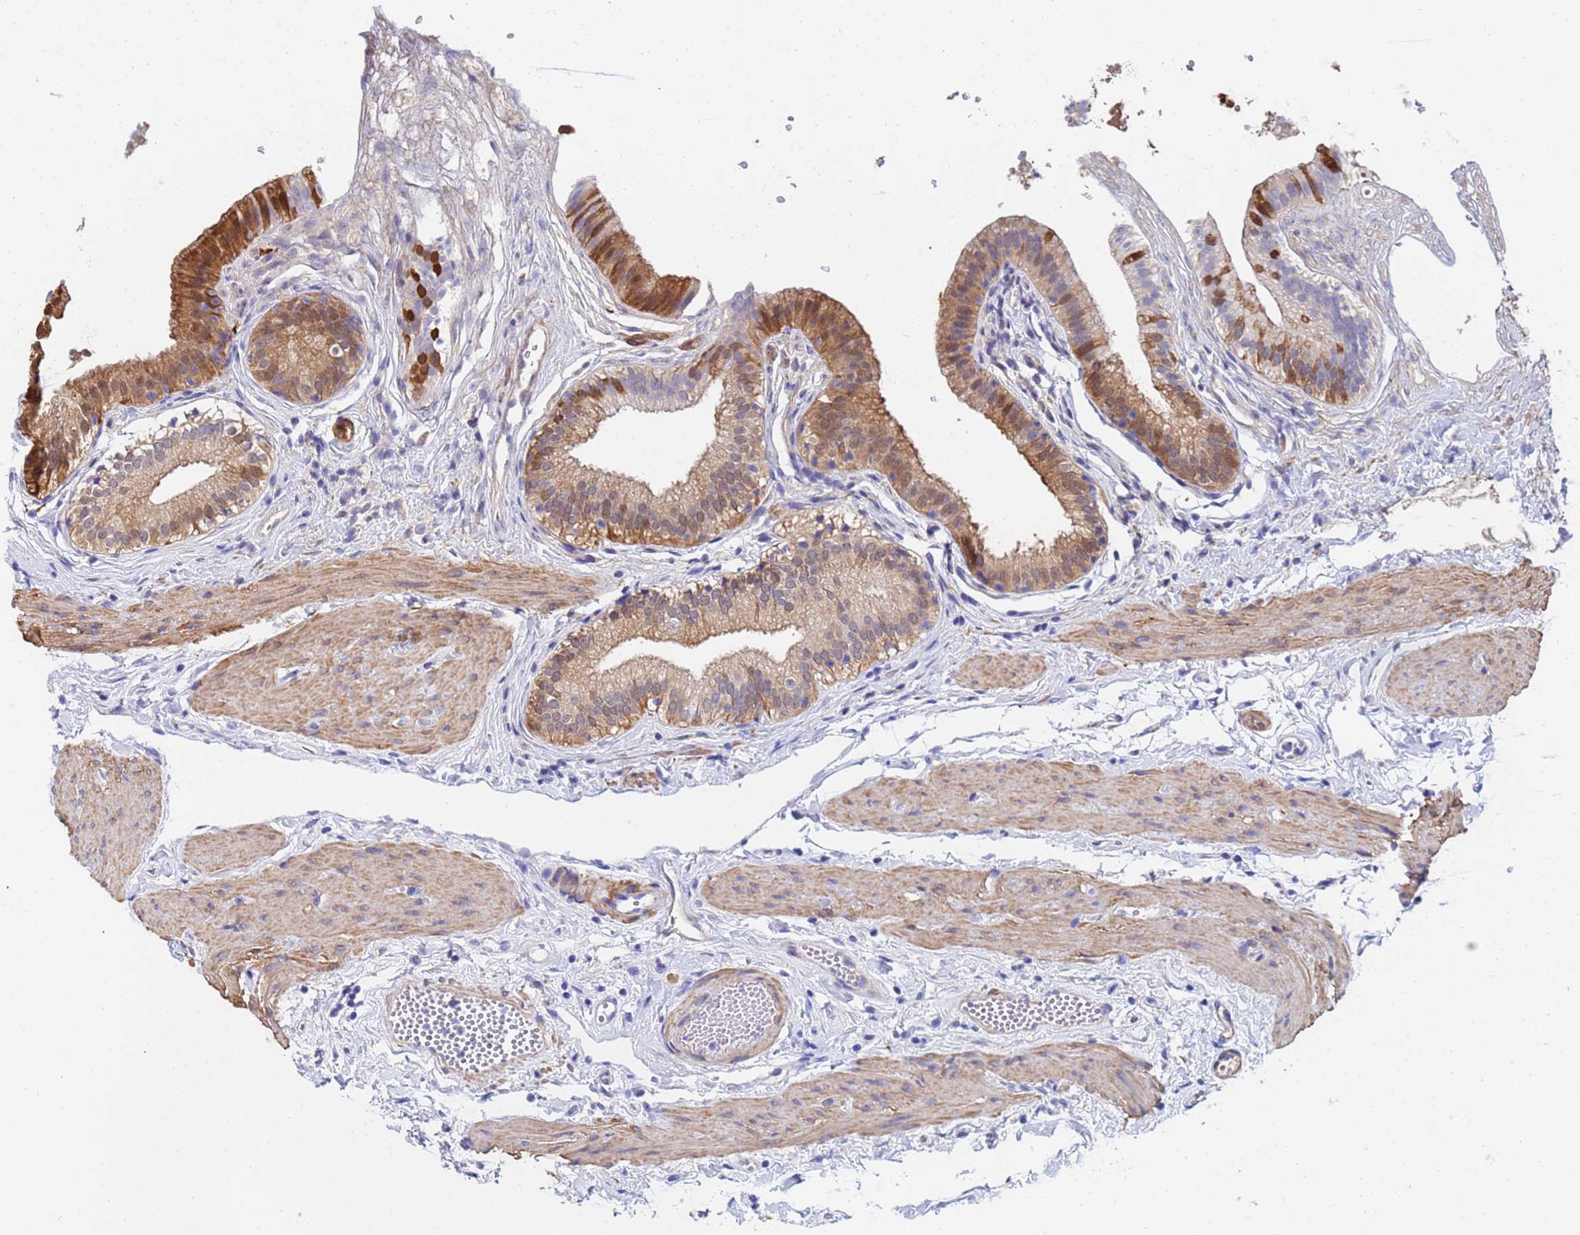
{"staining": {"intensity": "moderate", "quantity": ">75%", "location": "cytoplasmic/membranous"}, "tissue": "gallbladder", "cell_type": "Glandular cells", "image_type": "normal", "snomed": [{"axis": "morphology", "description": "Normal tissue, NOS"}, {"axis": "topography", "description": "Gallbladder"}], "caption": "An image of gallbladder stained for a protein displays moderate cytoplasmic/membranous brown staining in glandular cells.", "gene": "CST1", "patient": {"sex": "female", "age": 54}}